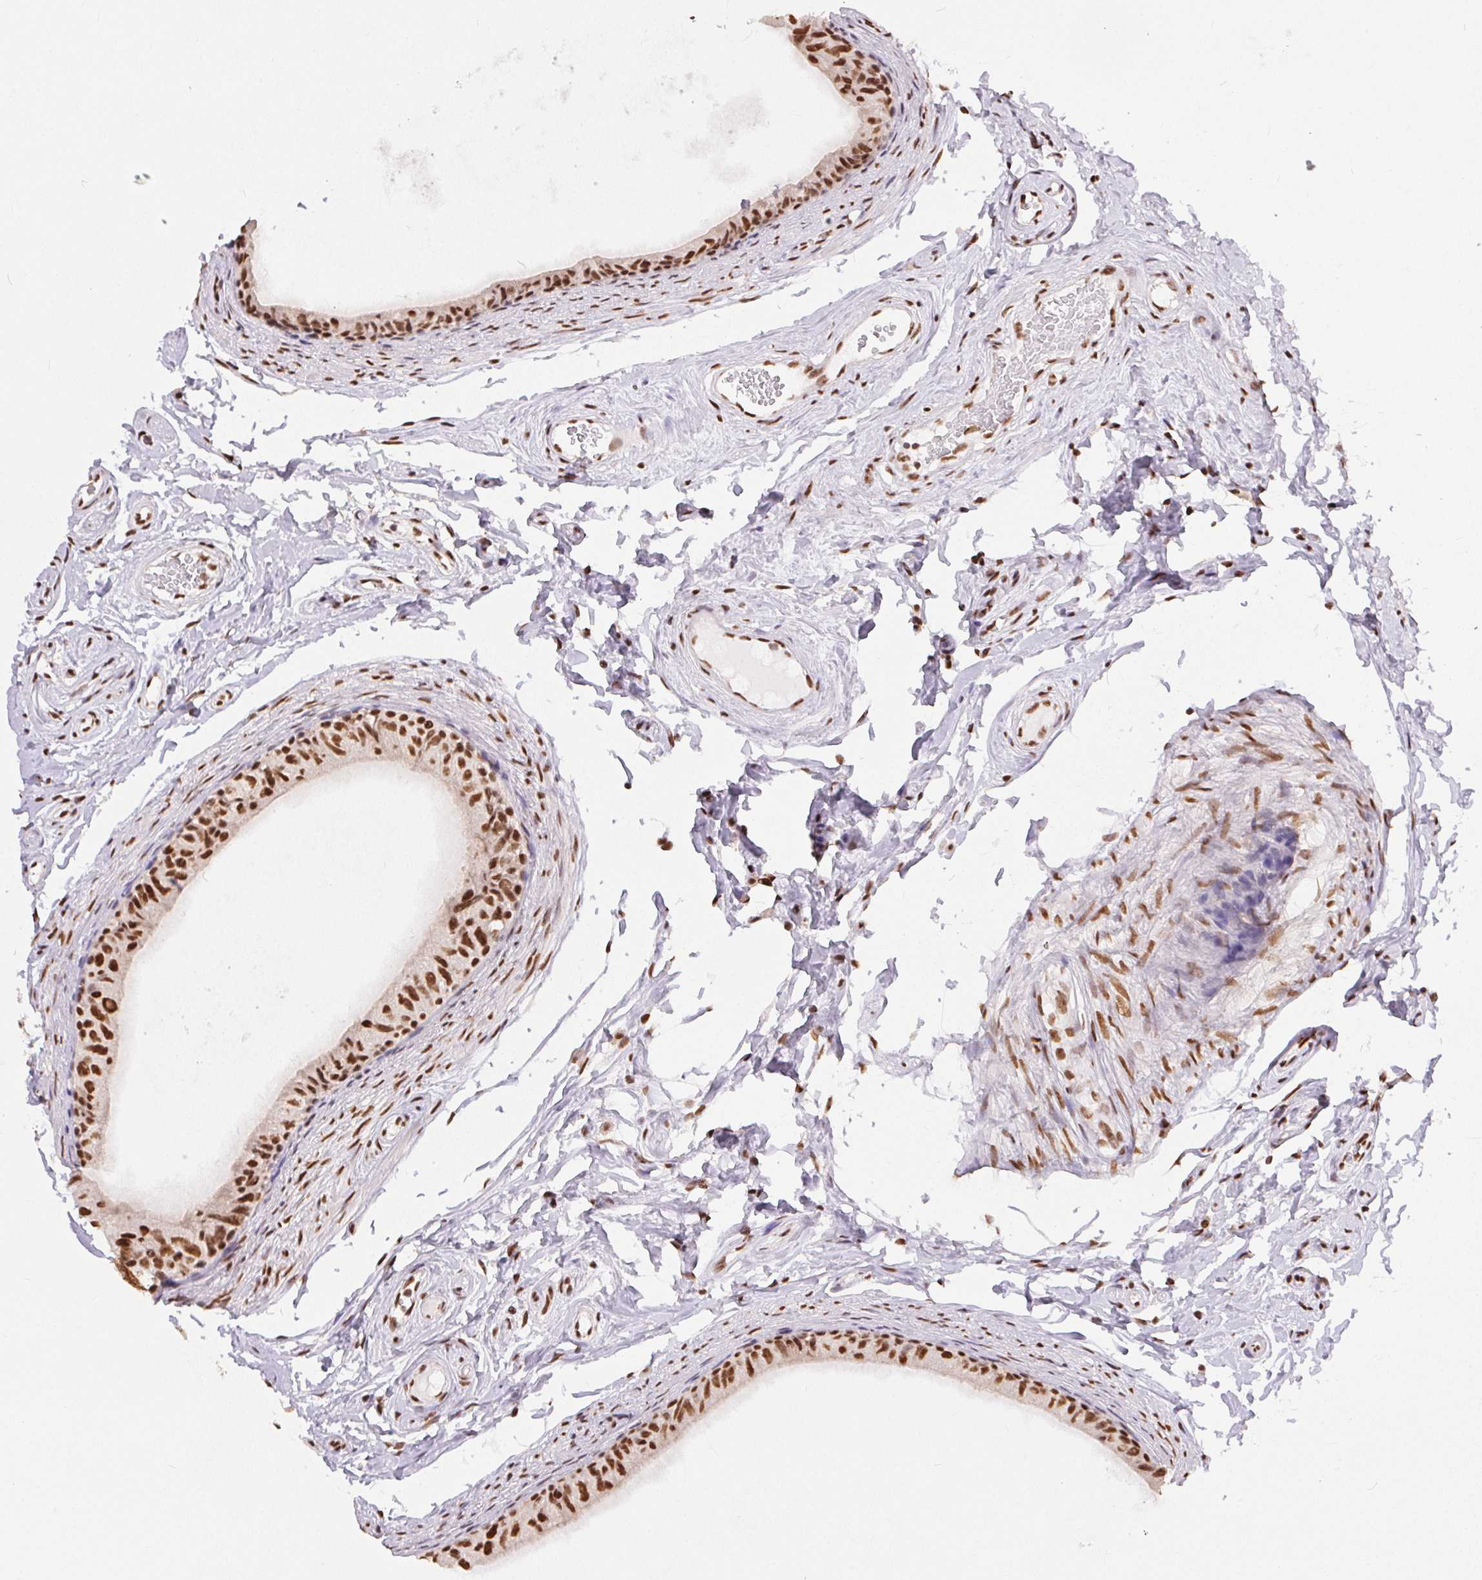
{"staining": {"intensity": "strong", "quantity": ">75%", "location": "nuclear"}, "tissue": "epididymis", "cell_type": "Glandular cells", "image_type": "normal", "snomed": [{"axis": "morphology", "description": "Normal tissue, NOS"}, {"axis": "topography", "description": "Epididymis"}], "caption": "Immunohistochemistry of normal epididymis displays high levels of strong nuclear staining in approximately >75% of glandular cells.", "gene": "NFE2L1", "patient": {"sex": "male", "age": 45}}